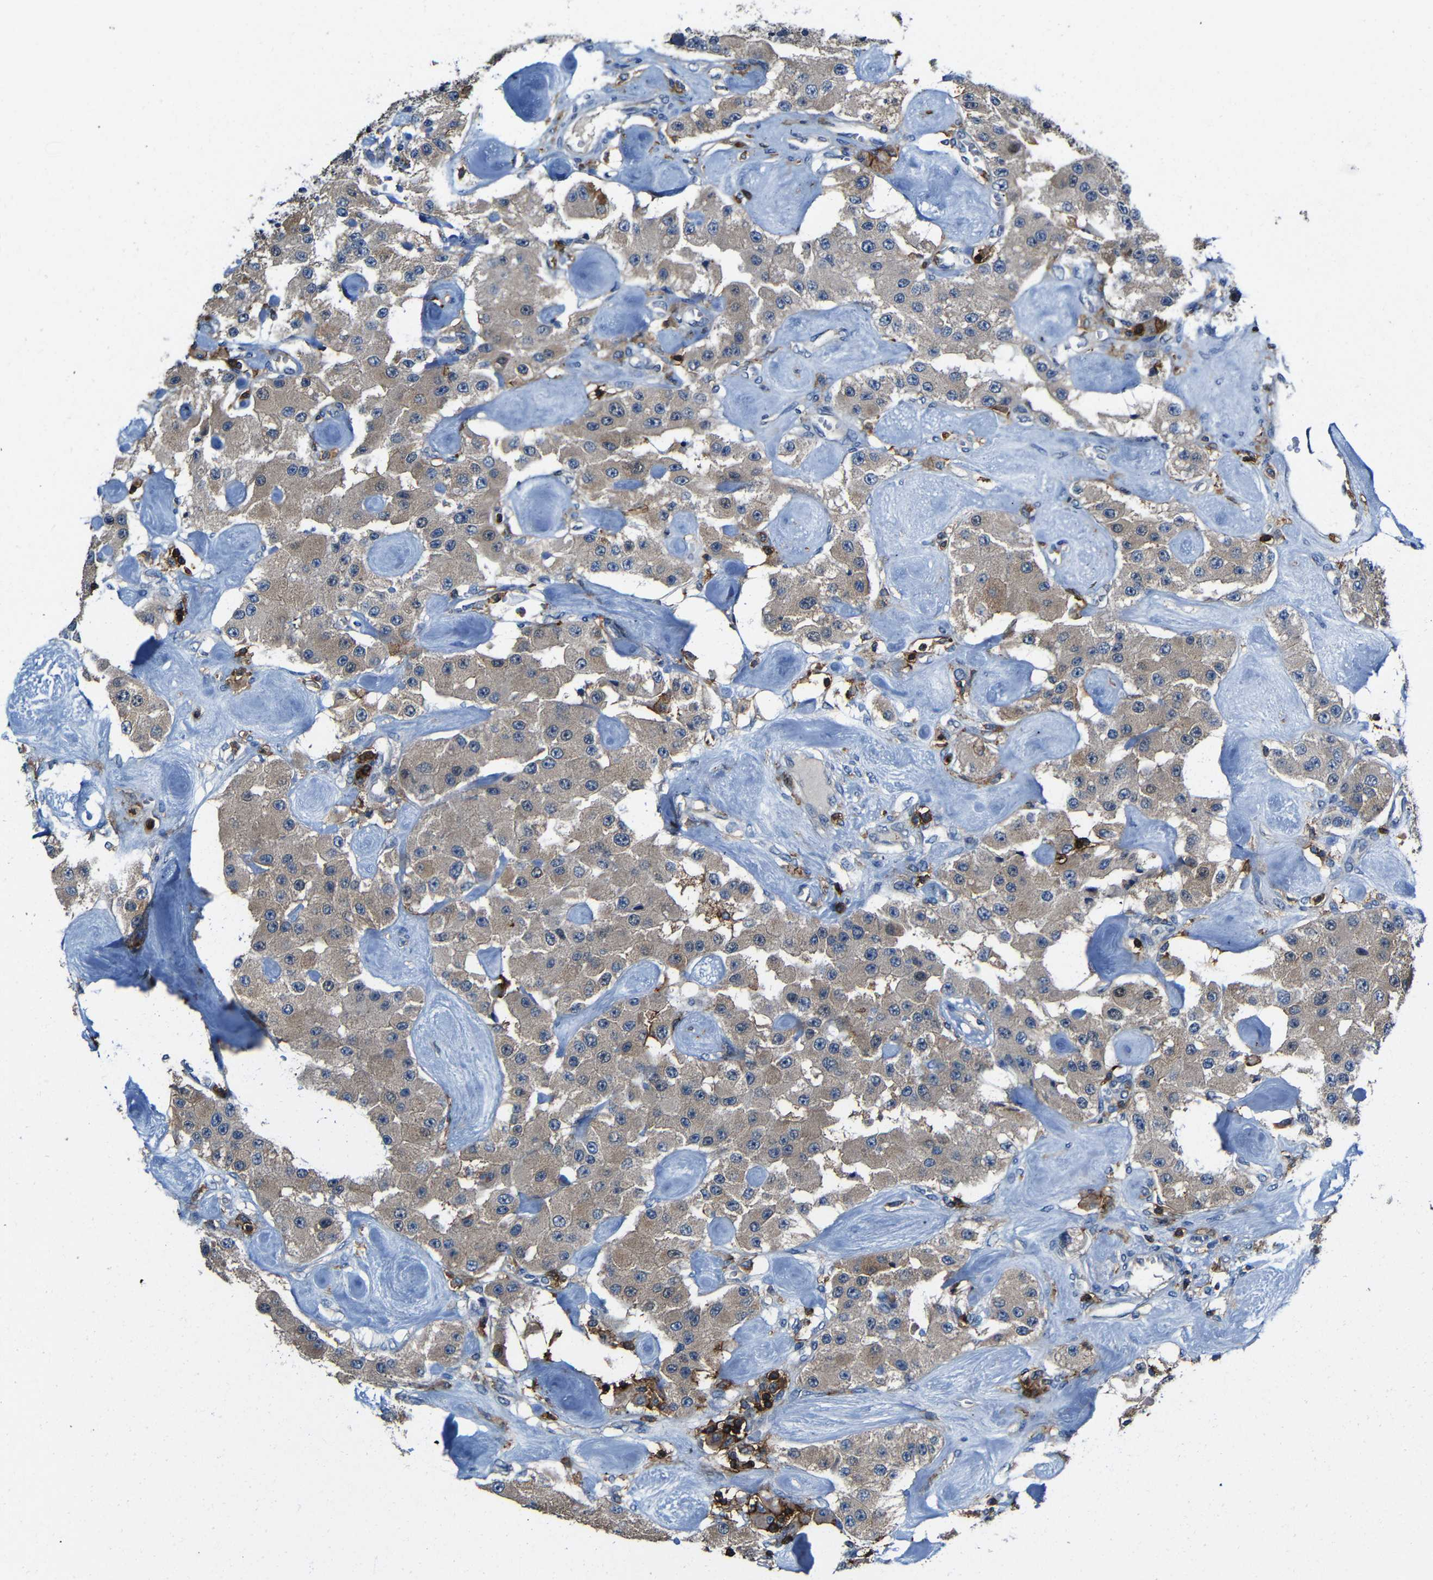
{"staining": {"intensity": "moderate", "quantity": ">75%", "location": "cytoplasmic/membranous"}, "tissue": "carcinoid", "cell_type": "Tumor cells", "image_type": "cancer", "snomed": [{"axis": "morphology", "description": "Carcinoid, malignant, NOS"}, {"axis": "topography", "description": "Pancreas"}], "caption": "DAB (3,3'-diaminobenzidine) immunohistochemical staining of human carcinoid reveals moderate cytoplasmic/membranous protein expression in approximately >75% of tumor cells.", "gene": "P2RY12", "patient": {"sex": "male", "age": 41}}